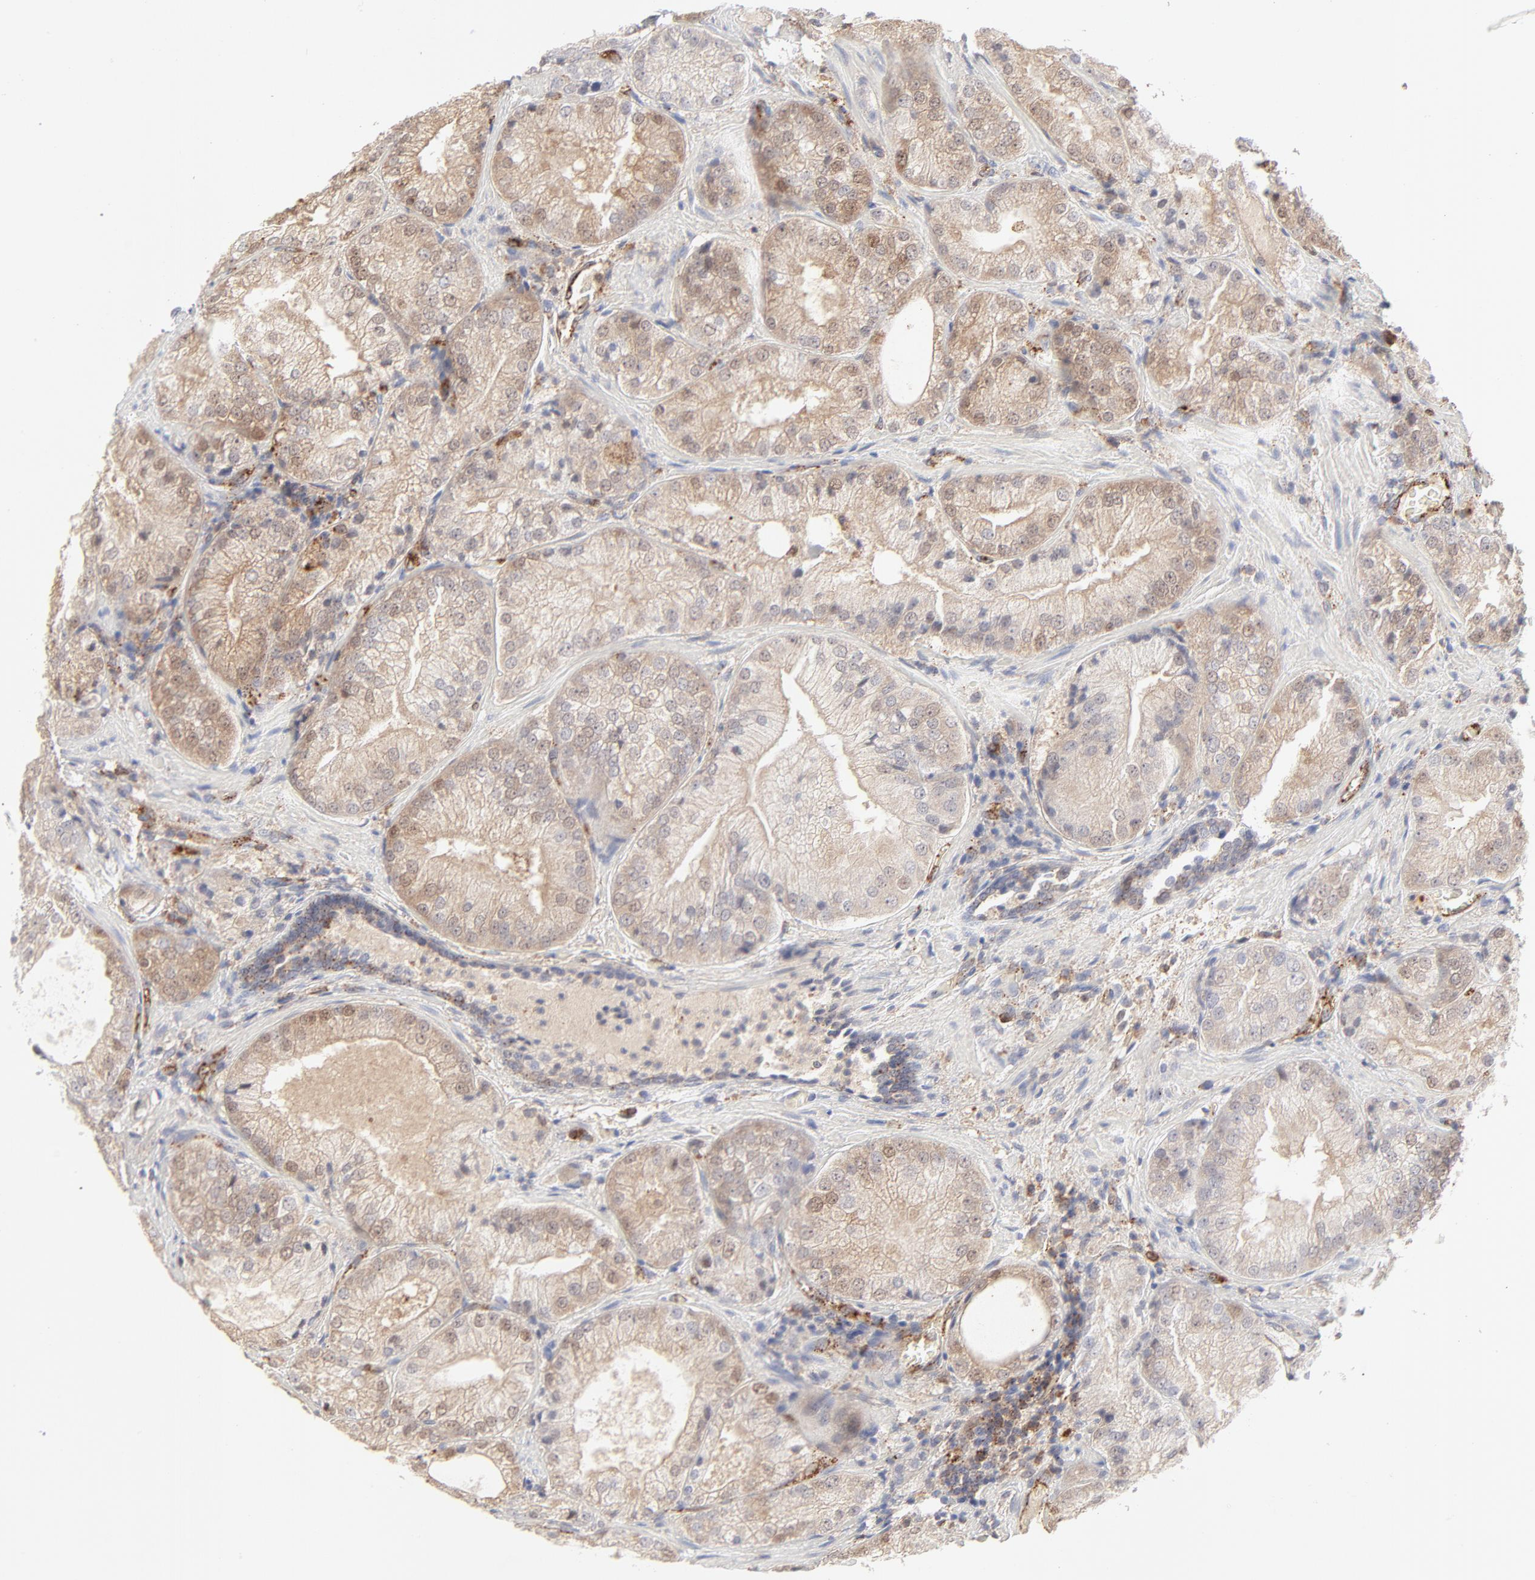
{"staining": {"intensity": "weak", "quantity": "<25%", "location": "nuclear"}, "tissue": "prostate cancer", "cell_type": "Tumor cells", "image_type": "cancer", "snomed": [{"axis": "morphology", "description": "Adenocarcinoma, Low grade"}, {"axis": "topography", "description": "Prostate"}], "caption": "The image displays no significant staining in tumor cells of prostate cancer (adenocarcinoma (low-grade)).", "gene": "CDK6", "patient": {"sex": "male", "age": 60}}